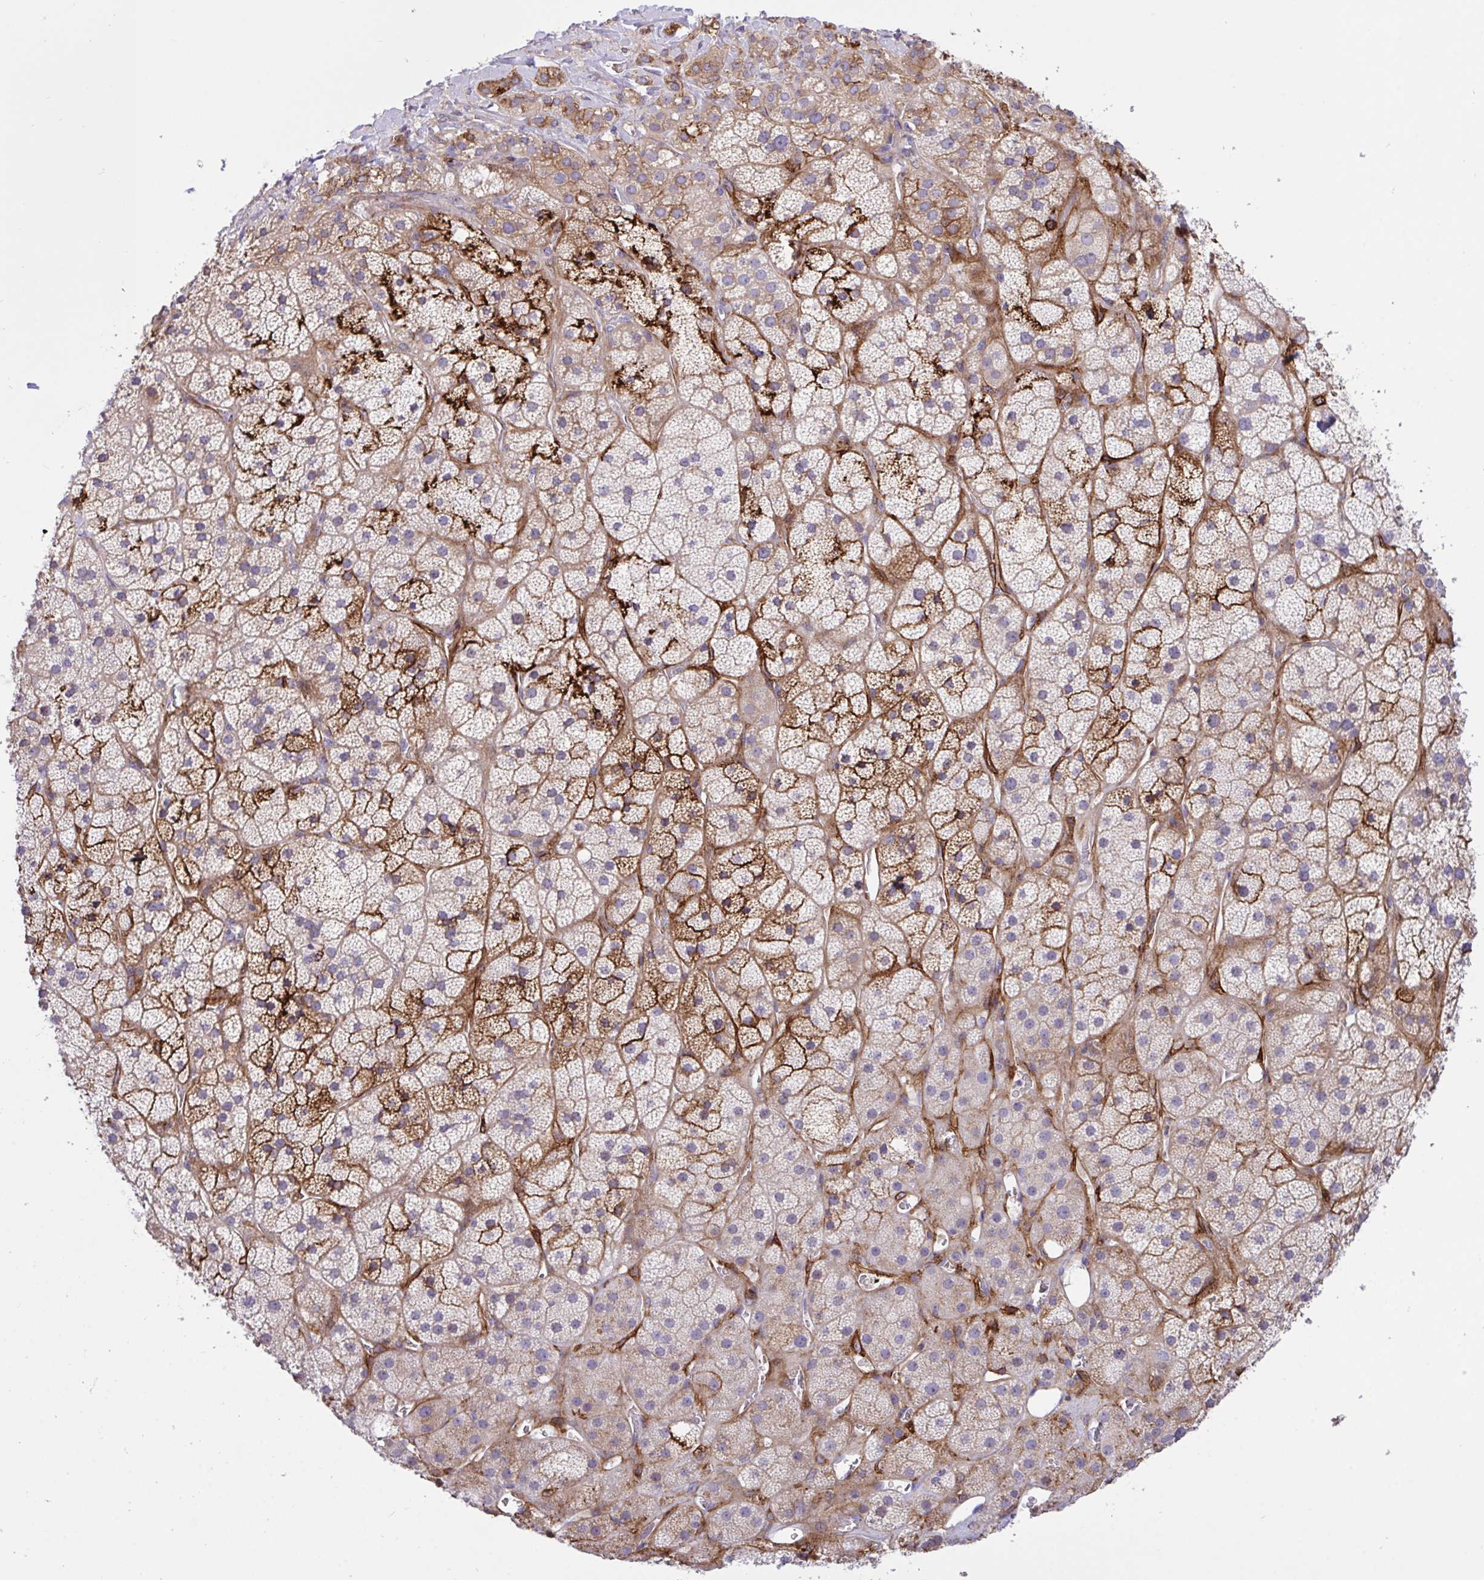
{"staining": {"intensity": "strong", "quantity": "25%-75%", "location": "cytoplasmic/membranous"}, "tissue": "adrenal gland", "cell_type": "Glandular cells", "image_type": "normal", "snomed": [{"axis": "morphology", "description": "Normal tissue, NOS"}, {"axis": "topography", "description": "Adrenal gland"}], "caption": "Protein analysis of unremarkable adrenal gland shows strong cytoplasmic/membranous positivity in about 25%-75% of glandular cells.", "gene": "ERI1", "patient": {"sex": "male", "age": 57}}